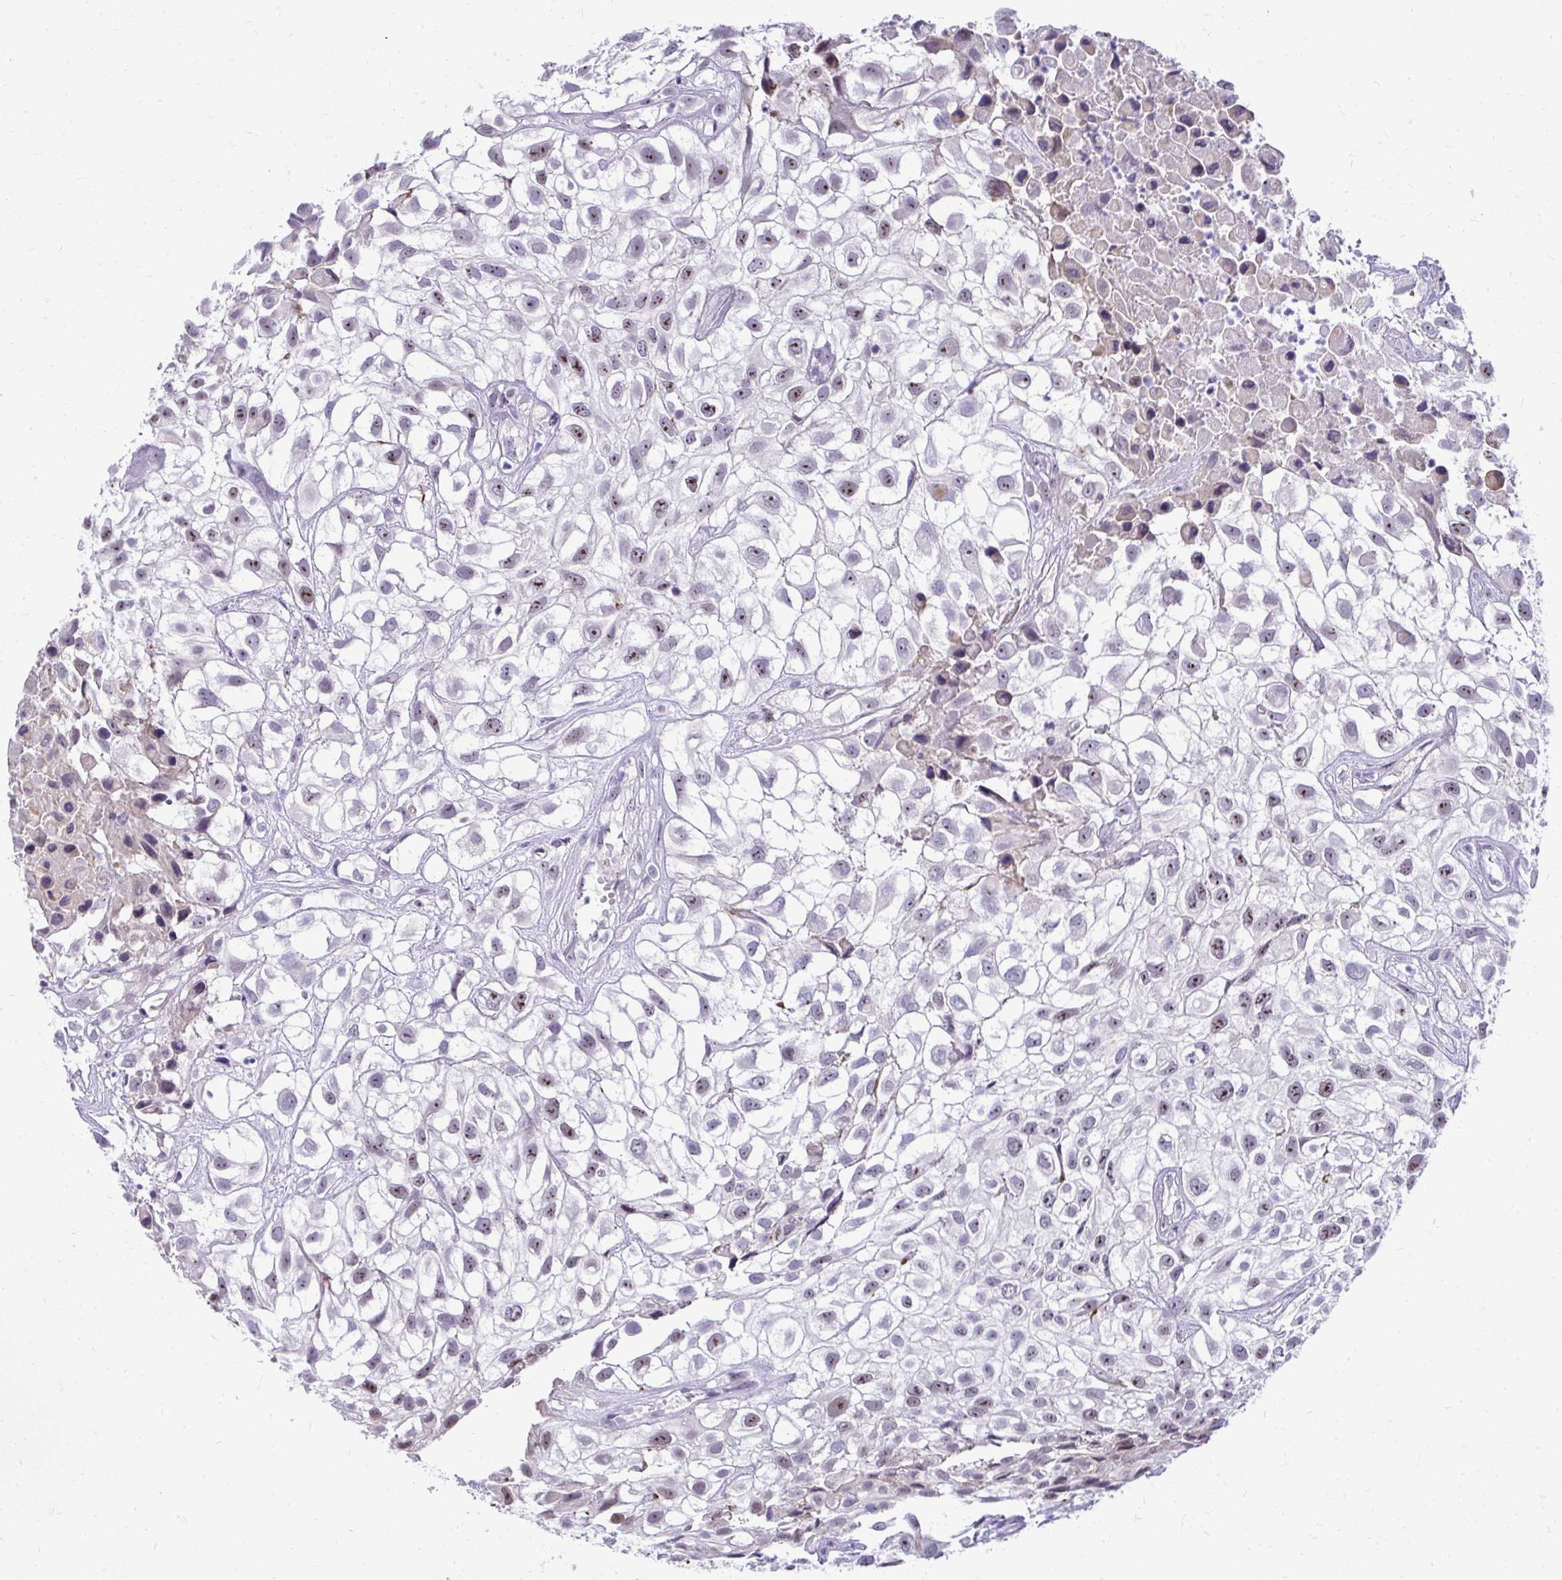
{"staining": {"intensity": "weak", "quantity": "<25%", "location": "nuclear"}, "tissue": "urothelial cancer", "cell_type": "Tumor cells", "image_type": "cancer", "snomed": [{"axis": "morphology", "description": "Urothelial carcinoma, High grade"}, {"axis": "topography", "description": "Urinary bladder"}], "caption": "High power microscopy image of an IHC photomicrograph of urothelial cancer, revealing no significant staining in tumor cells.", "gene": "NIFK", "patient": {"sex": "male", "age": 56}}